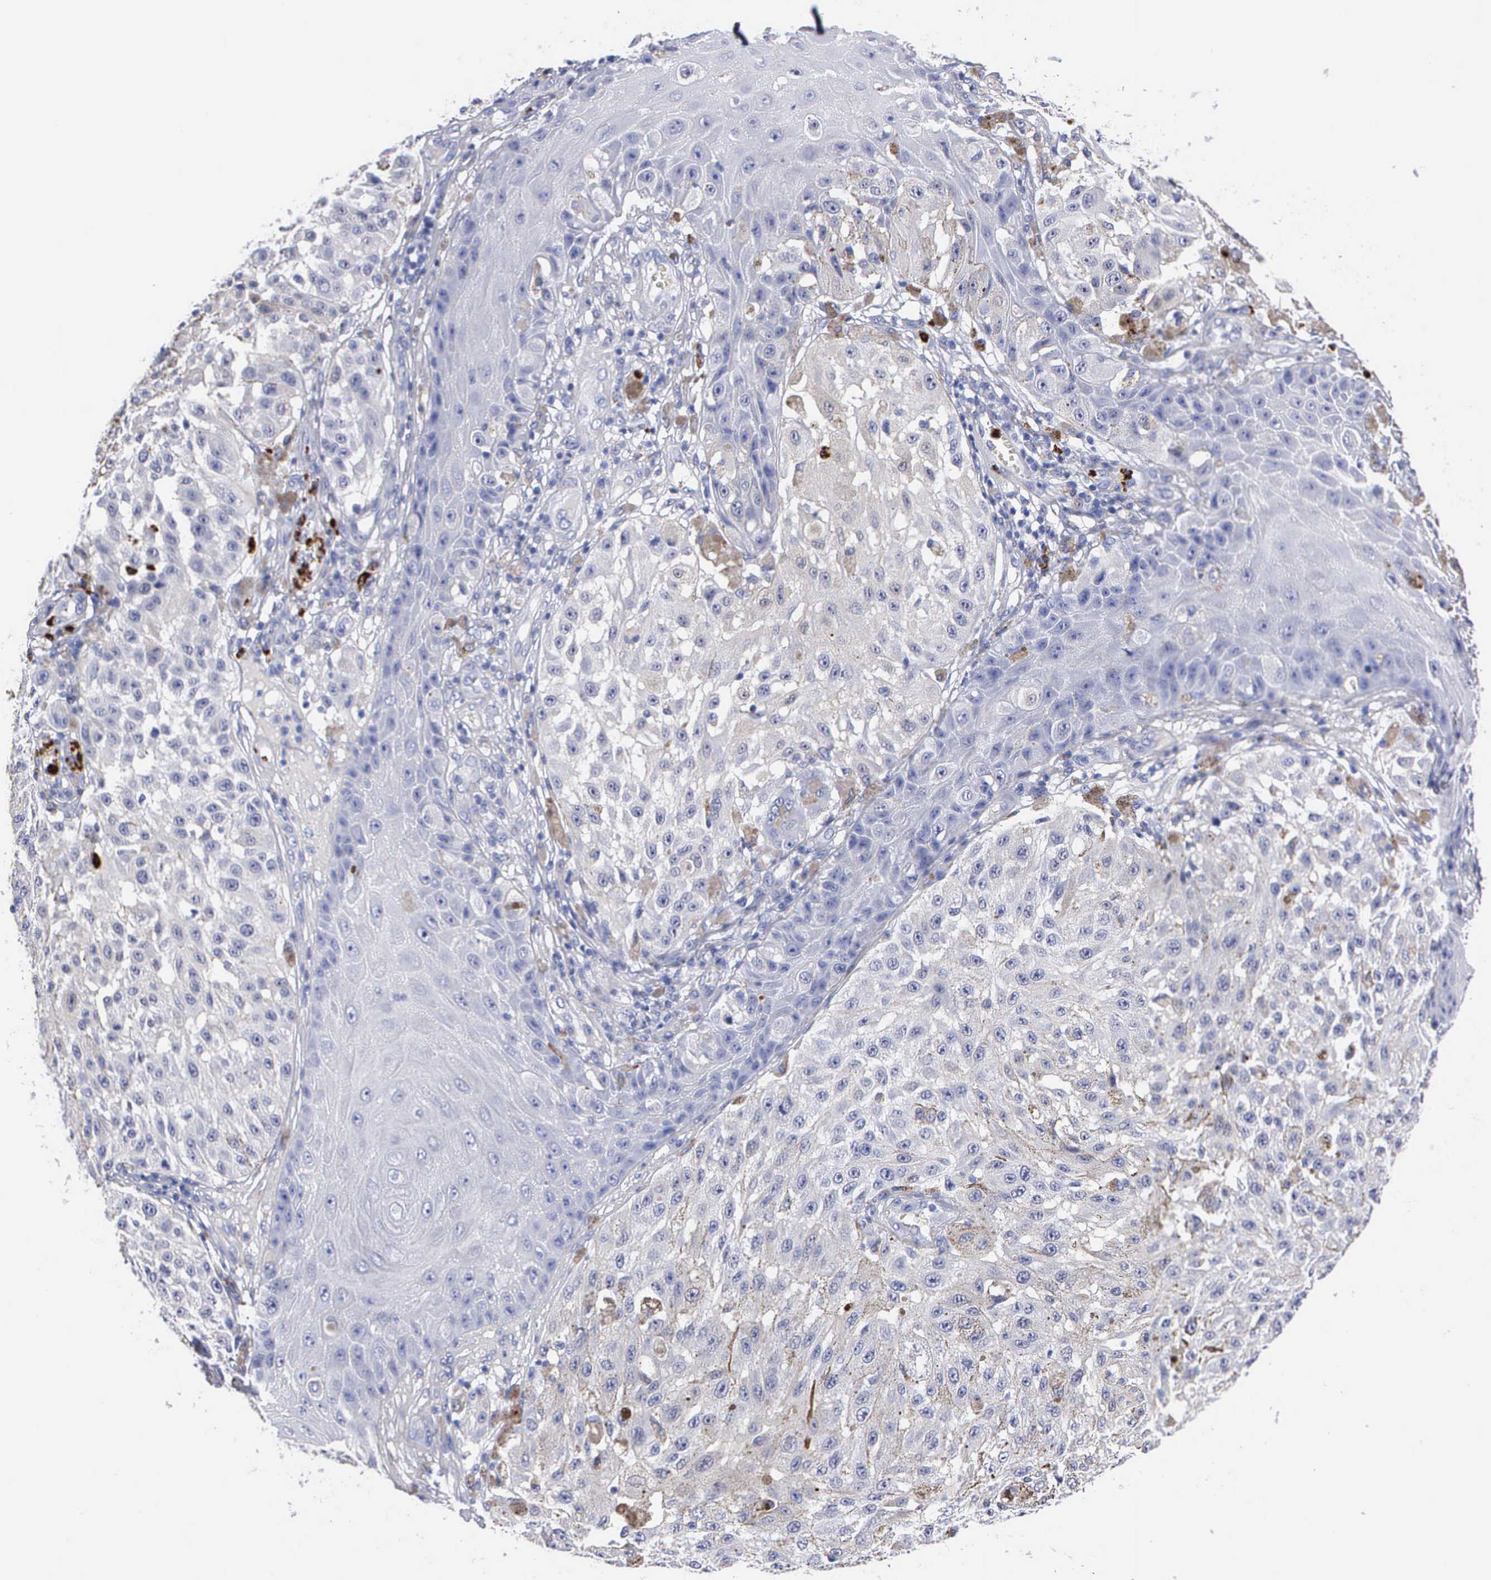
{"staining": {"intensity": "weak", "quantity": "<25%", "location": "cytoplasmic/membranous"}, "tissue": "melanoma", "cell_type": "Tumor cells", "image_type": "cancer", "snomed": [{"axis": "morphology", "description": "Malignant melanoma, NOS"}, {"axis": "topography", "description": "Skin"}], "caption": "IHC image of neoplastic tissue: human melanoma stained with DAB shows no significant protein staining in tumor cells.", "gene": "CTSG", "patient": {"sex": "female", "age": 64}}